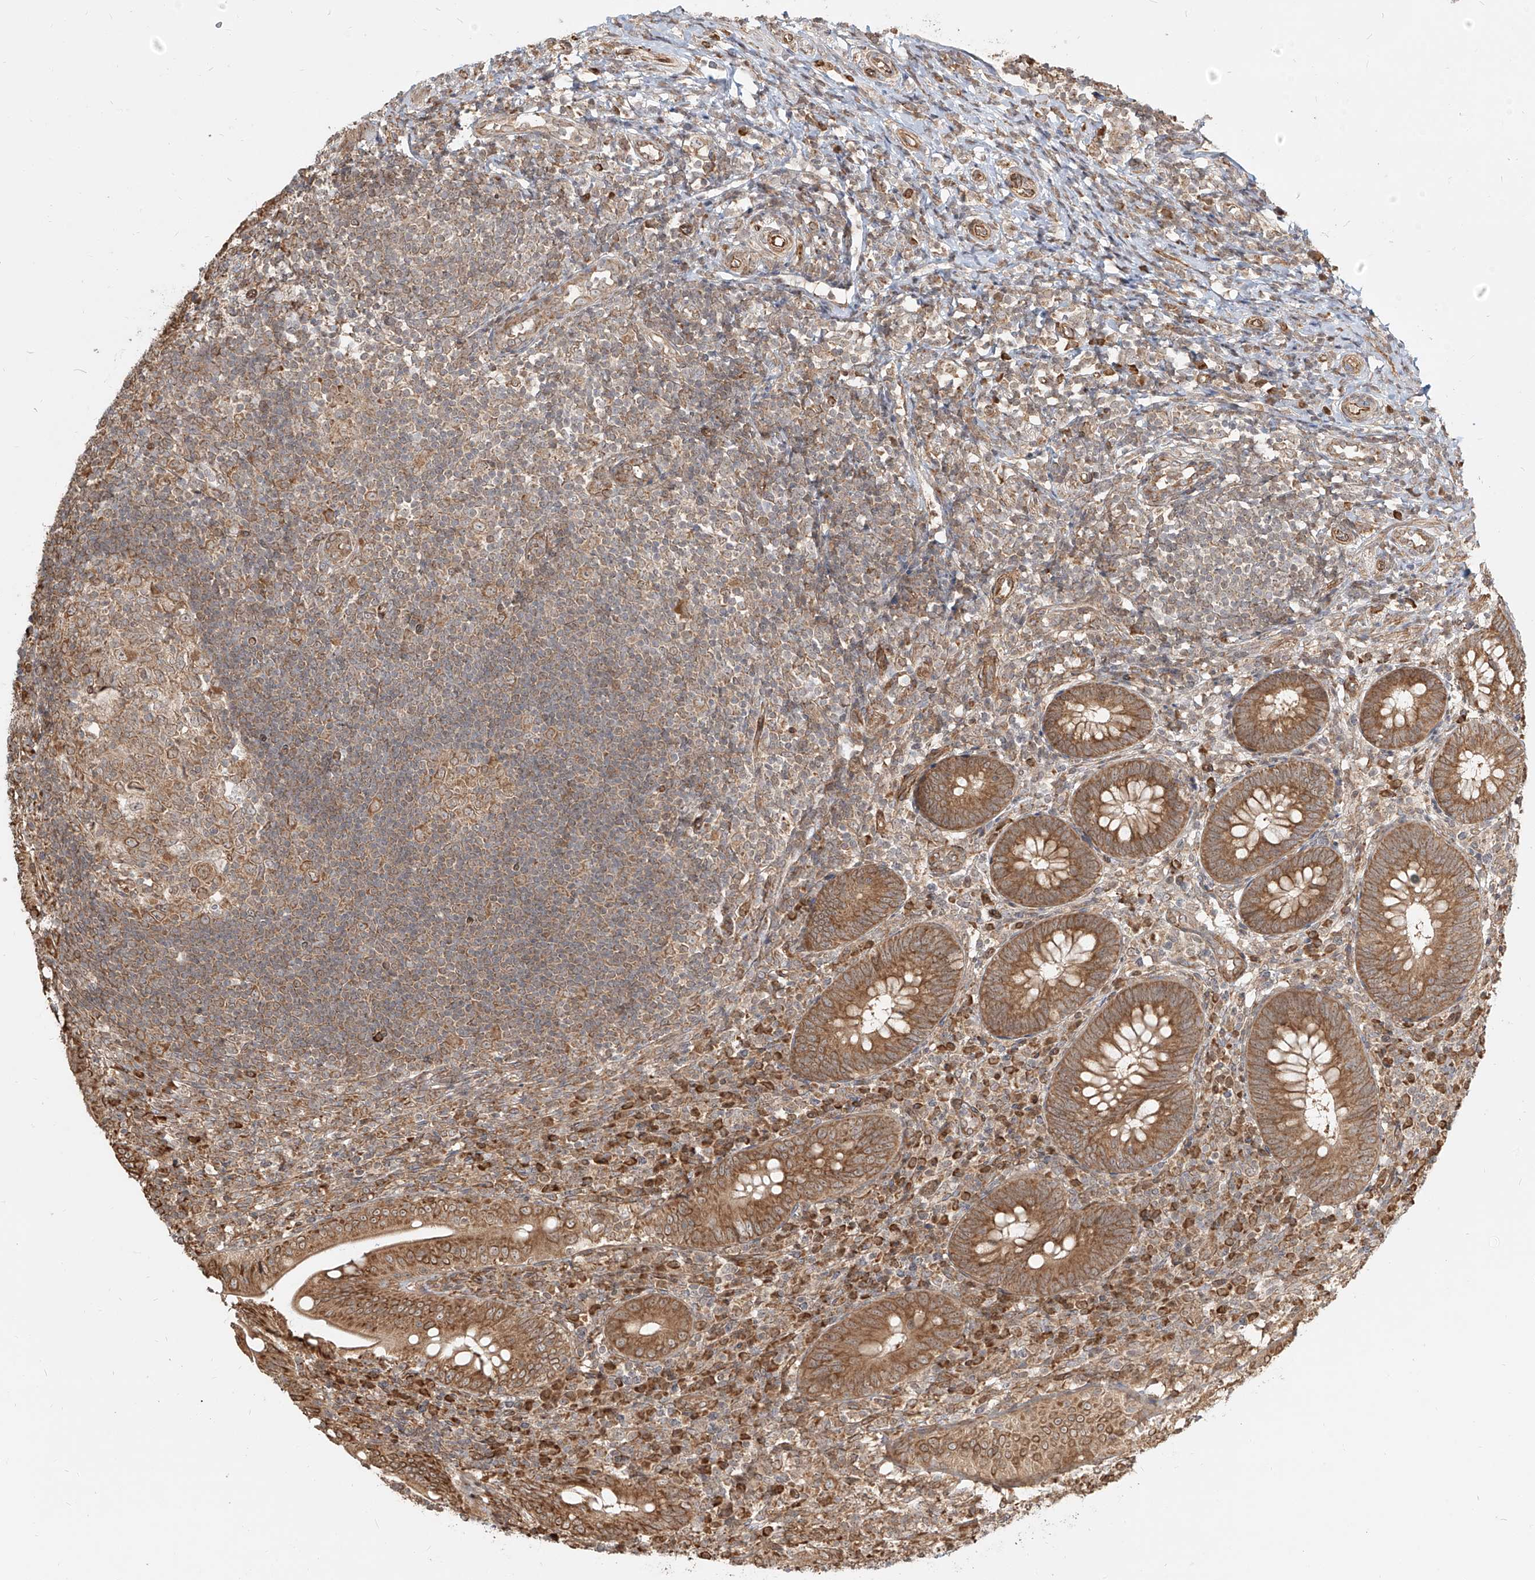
{"staining": {"intensity": "moderate", "quantity": ">75%", "location": "cytoplasmic/membranous"}, "tissue": "appendix", "cell_type": "Glandular cells", "image_type": "normal", "snomed": [{"axis": "morphology", "description": "Normal tissue, NOS"}, {"axis": "topography", "description": "Appendix"}], "caption": "Brown immunohistochemical staining in normal appendix reveals moderate cytoplasmic/membranous staining in about >75% of glandular cells.", "gene": "UBE2K", "patient": {"sex": "male", "age": 14}}